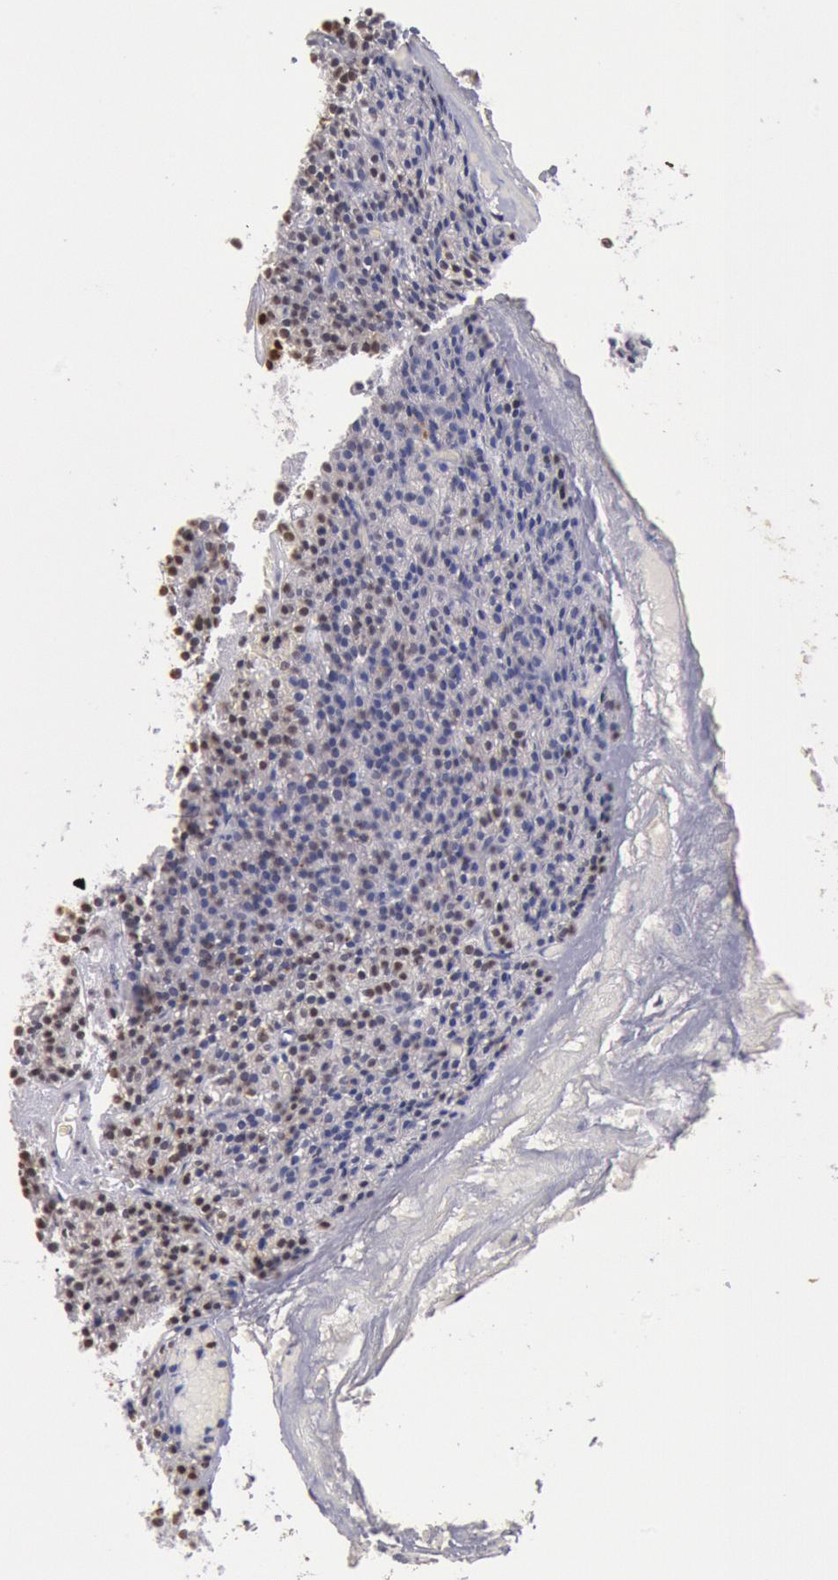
{"staining": {"intensity": "moderate", "quantity": ">75%", "location": "nuclear"}, "tissue": "parathyroid gland", "cell_type": "Glandular cells", "image_type": "normal", "snomed": [{"axis": "morphology", "description": "Normal tissue, NOS"}, {"axis": "topography", "description": "Parathyroid gland"}], "caption": "Moderate nuclear expression is present in approximately >75% of glandular cells in unremarkable parathyroid gland. Using DAB (3,3'-diaminobenzidine) (brown) and hematoxylin (blue) stains, captured at high magnification using brightfield microscopy.", "gene": "SNRPD3", "patient": {"sex": "male", "age": 57}}